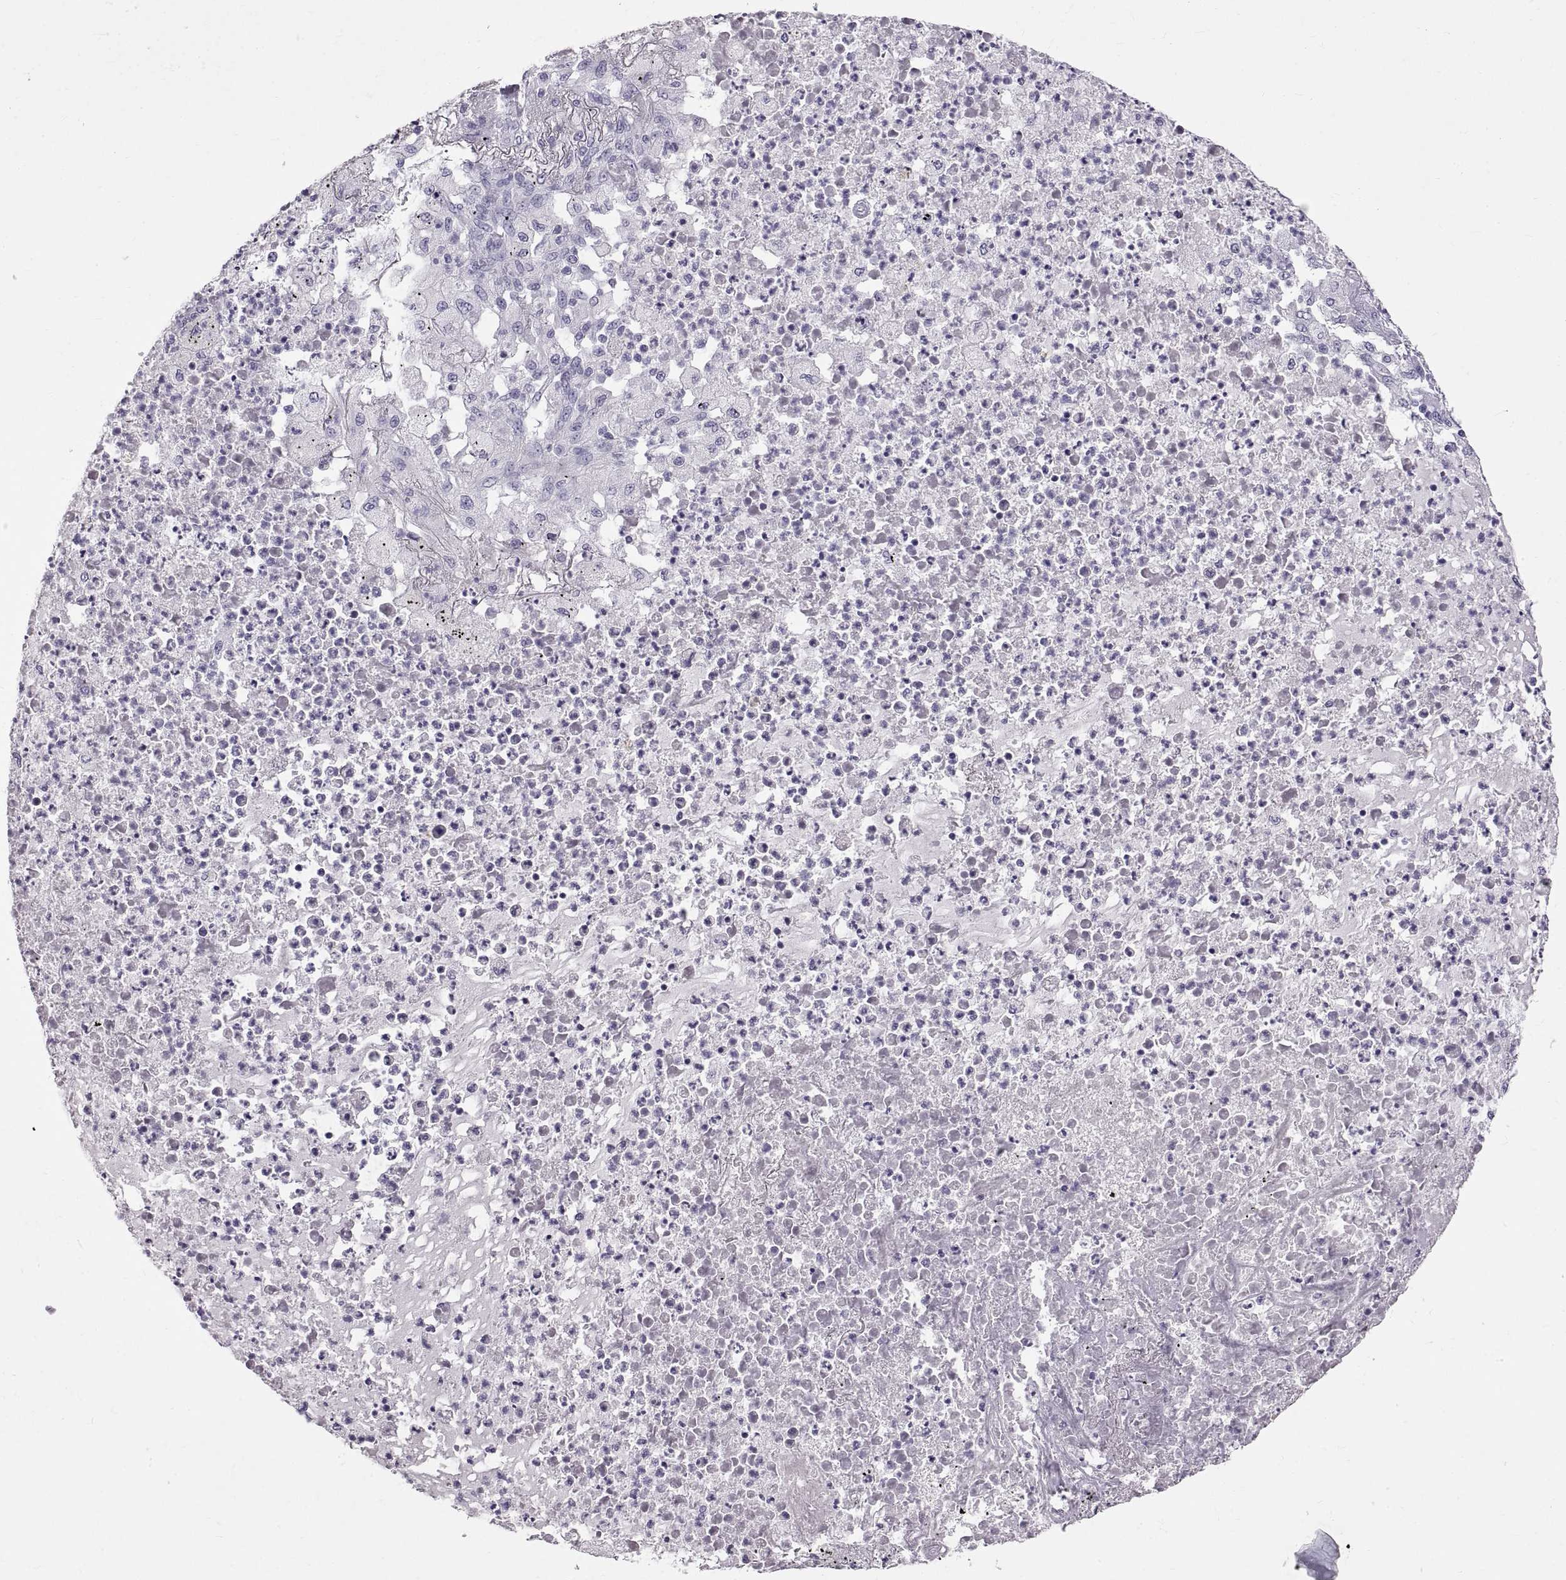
{"staining": {"intensity": "negative", "quantity": "none", "location": "none"}, "tissue": "lung cancer", "cell_type": "Tumor cells", "image_type": "cancer", "snomed": [{"axis": "morphology", "description": "Adenocarcinoma, NOS"}, {"axis": "topography", "description": "Lung"}], "caption": "A histopathology image of lung adenocarcinoma stained for a protein shows no brown staining in tumor cells.", "gene": "WFDC8", "patient": {"sex": "female", "age": 73}}